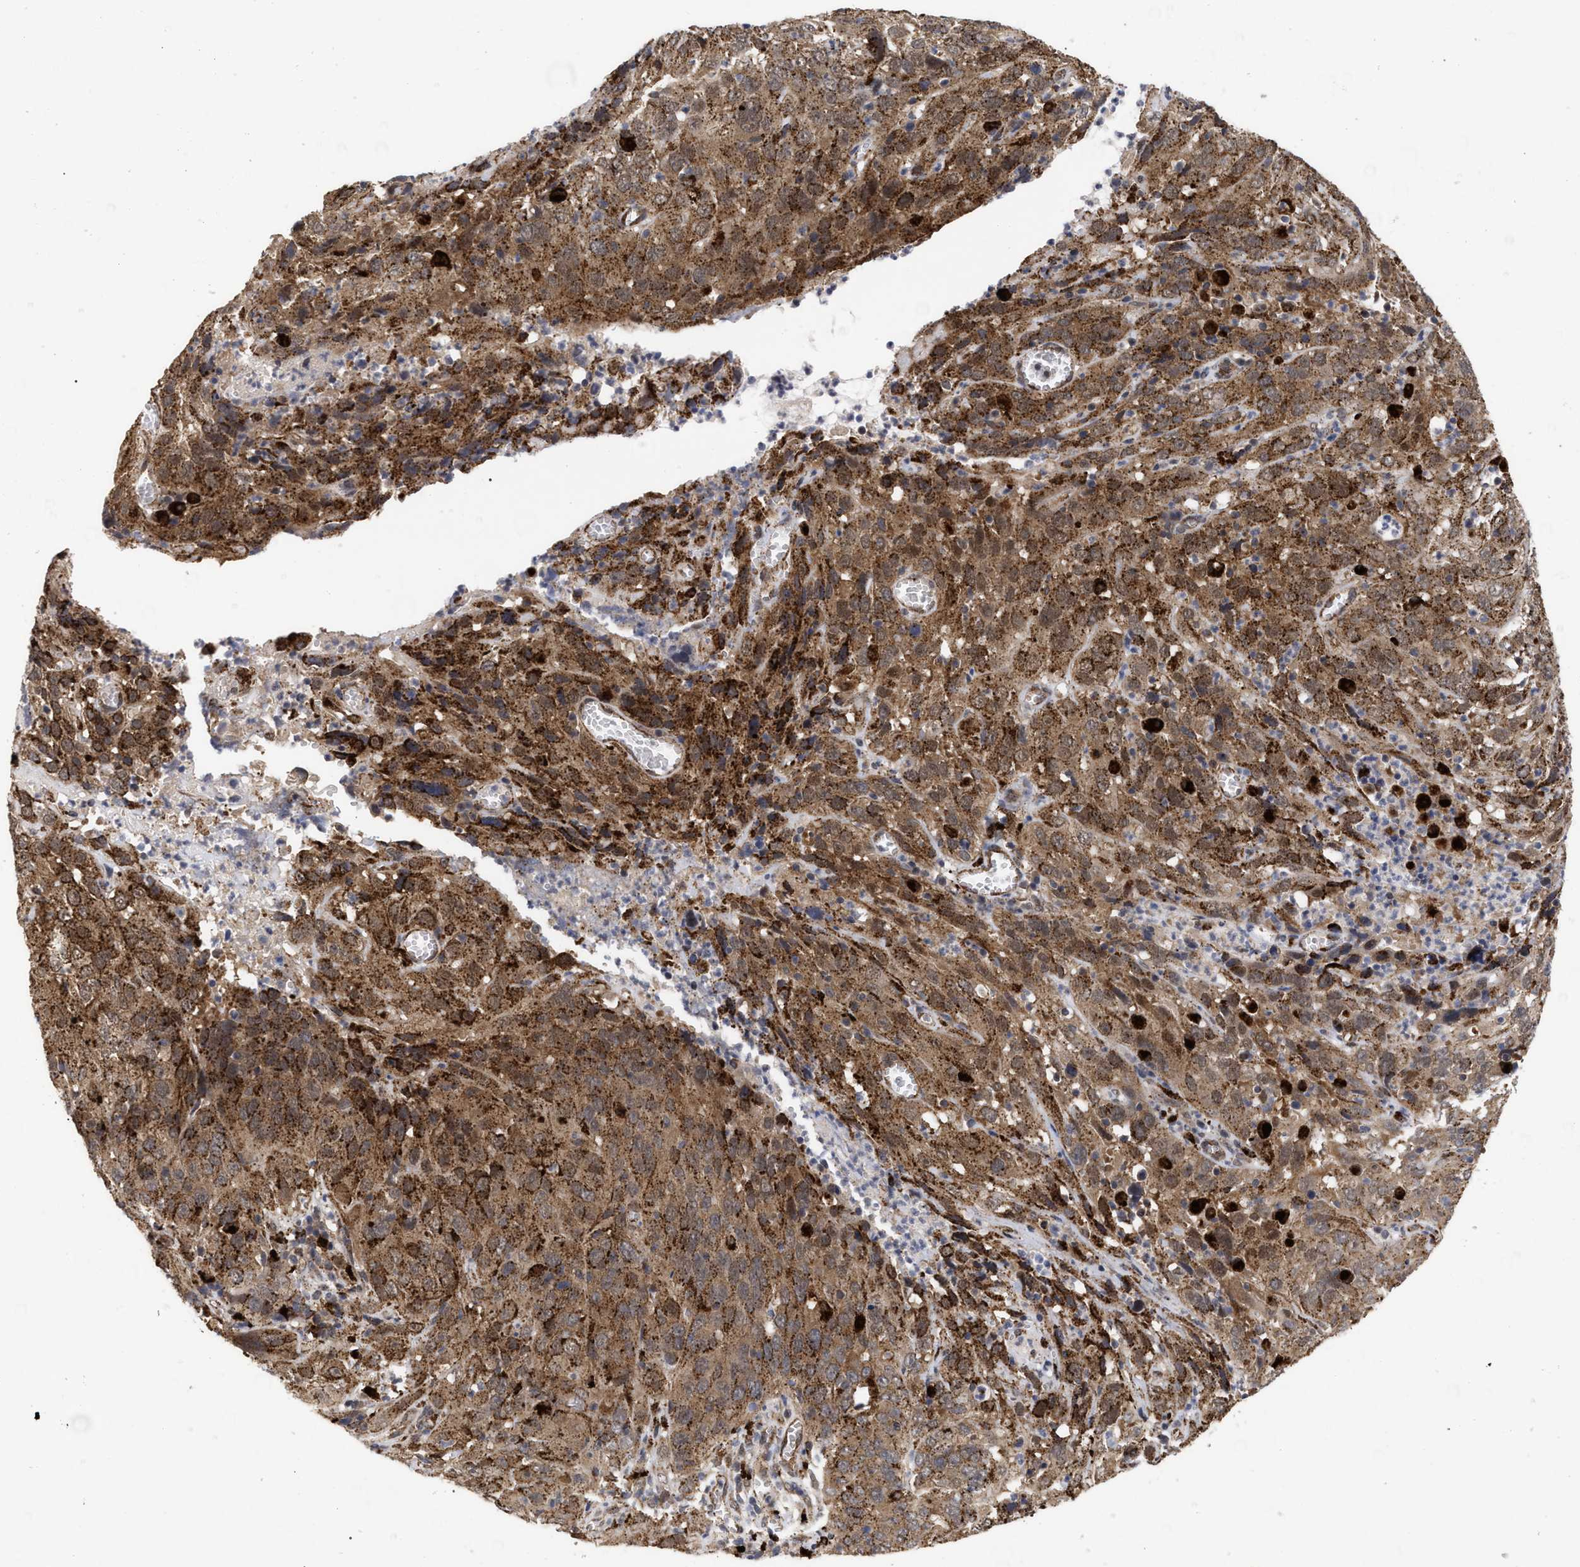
{"staining": {"intensity": "moderate", "quantity": ">75%", "location": "cytoplasmic/membranous"}, "tissue": "cervical cancer", "cell_type": "Tumor cells", "image_type": "cancer", "snomed": [{"axis": "morphology", "description": "Squamous cell carcinoma, NOS"}, {"axis": "topography", "description": "Cervix"}], "caption": "Immunohistochemistry (DAB (3,3'-diaminobenzidine)) staining of cervical cancer (squamous cell carcinoma) displays moderate cytoplasmic/membranous protein staining in approximately >75% of tumor cells.", "gene": "UPF1", "patient": {"sex": "female", "age": 32}}